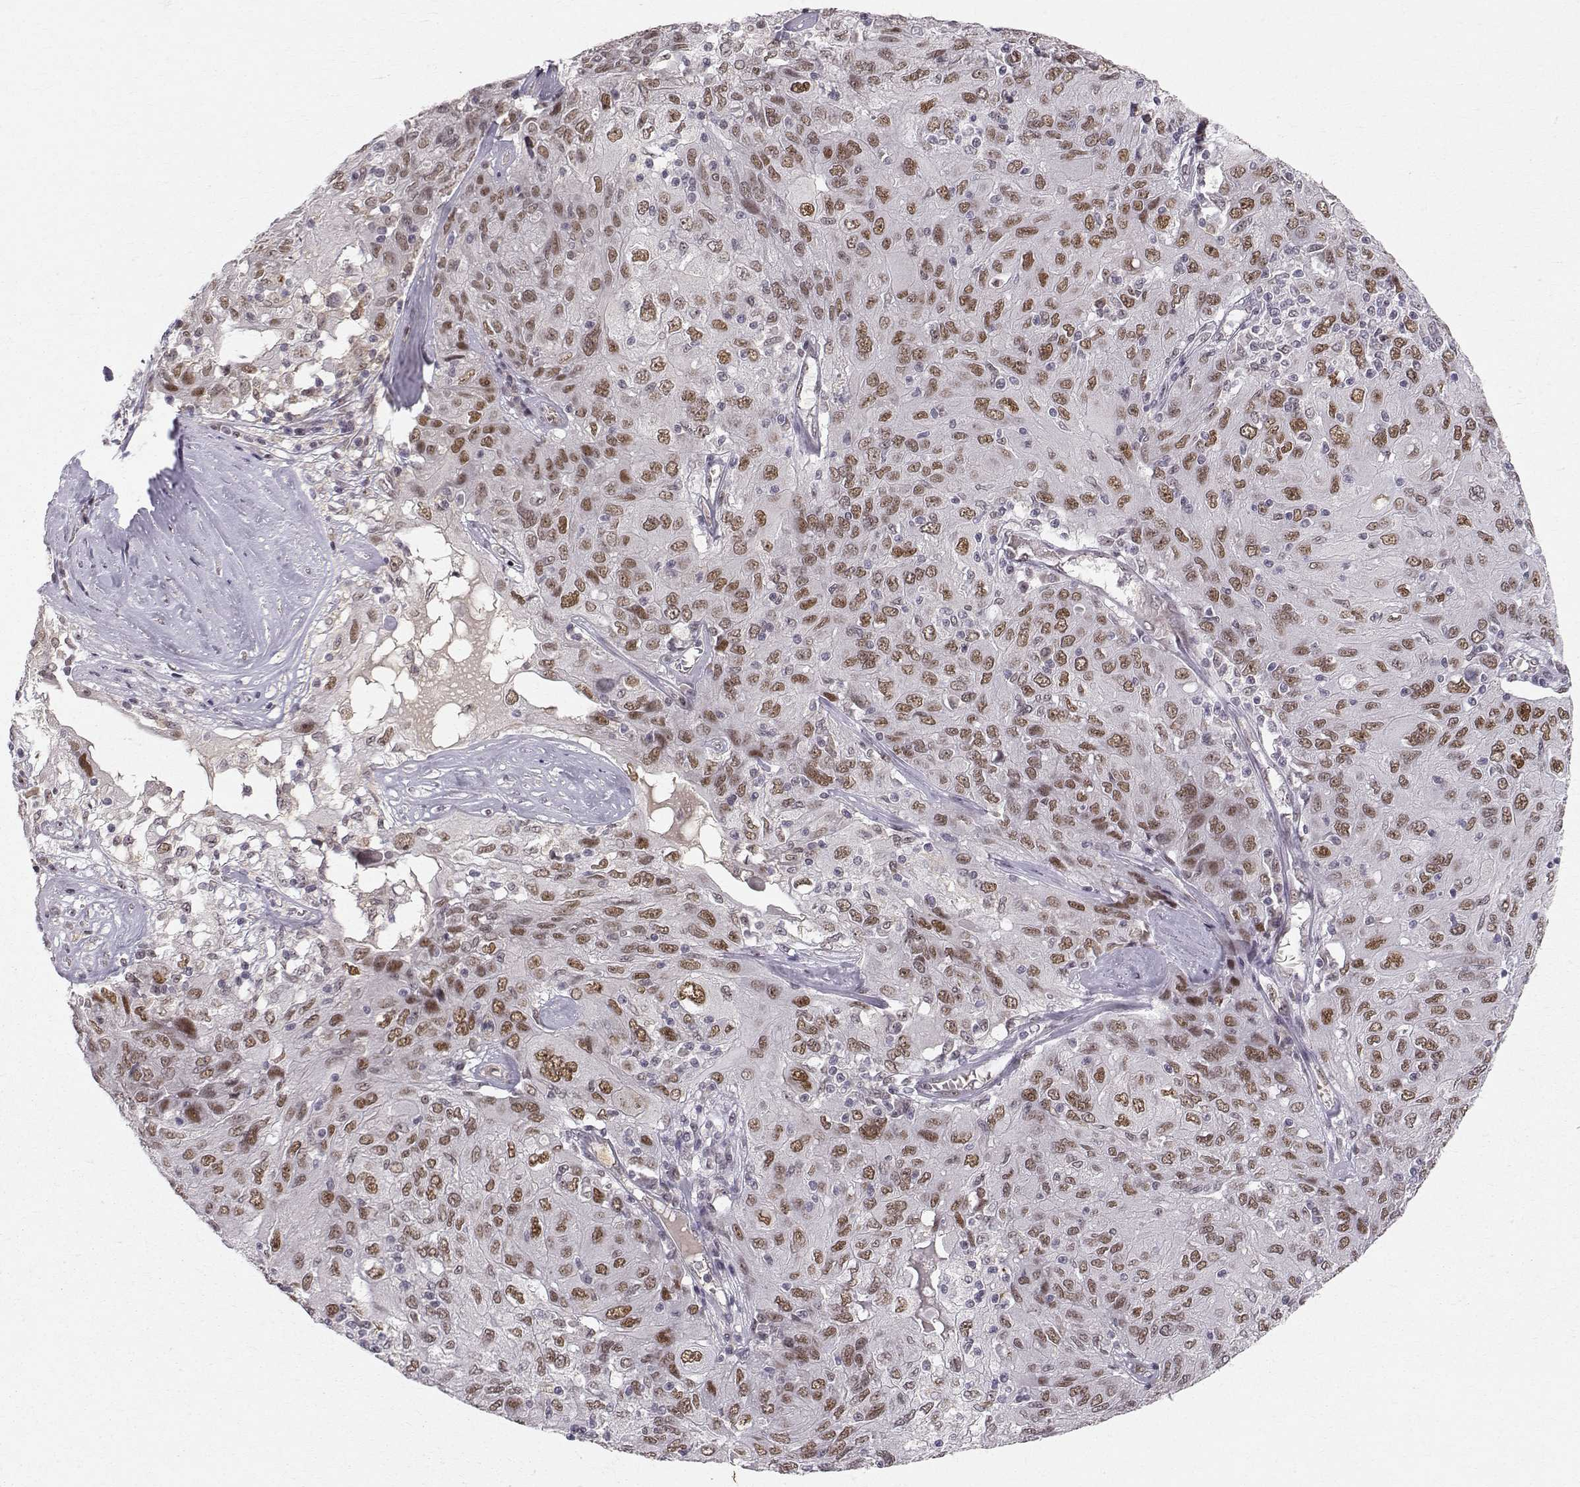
{"staining": {"intensity": "moderate", "quantity": "25%-75%", "location": "nuclear"}, "tissue": "ovarian cancer", "cell_type": "Tumor cells", "image_type": "cancer", "snomed": [{"axis": "morphology", "description": "Carcinoma, endometroid"}, {"axis": "topography", "description": "Ovary"}], "caption": "Ovarian cancer stained for a protein (brown) reveals moderate nuclear positive expression in about 25%-75% of tumor cells.", "gene": "RPP38", "patient": {"sex": "female", "age": 50}}